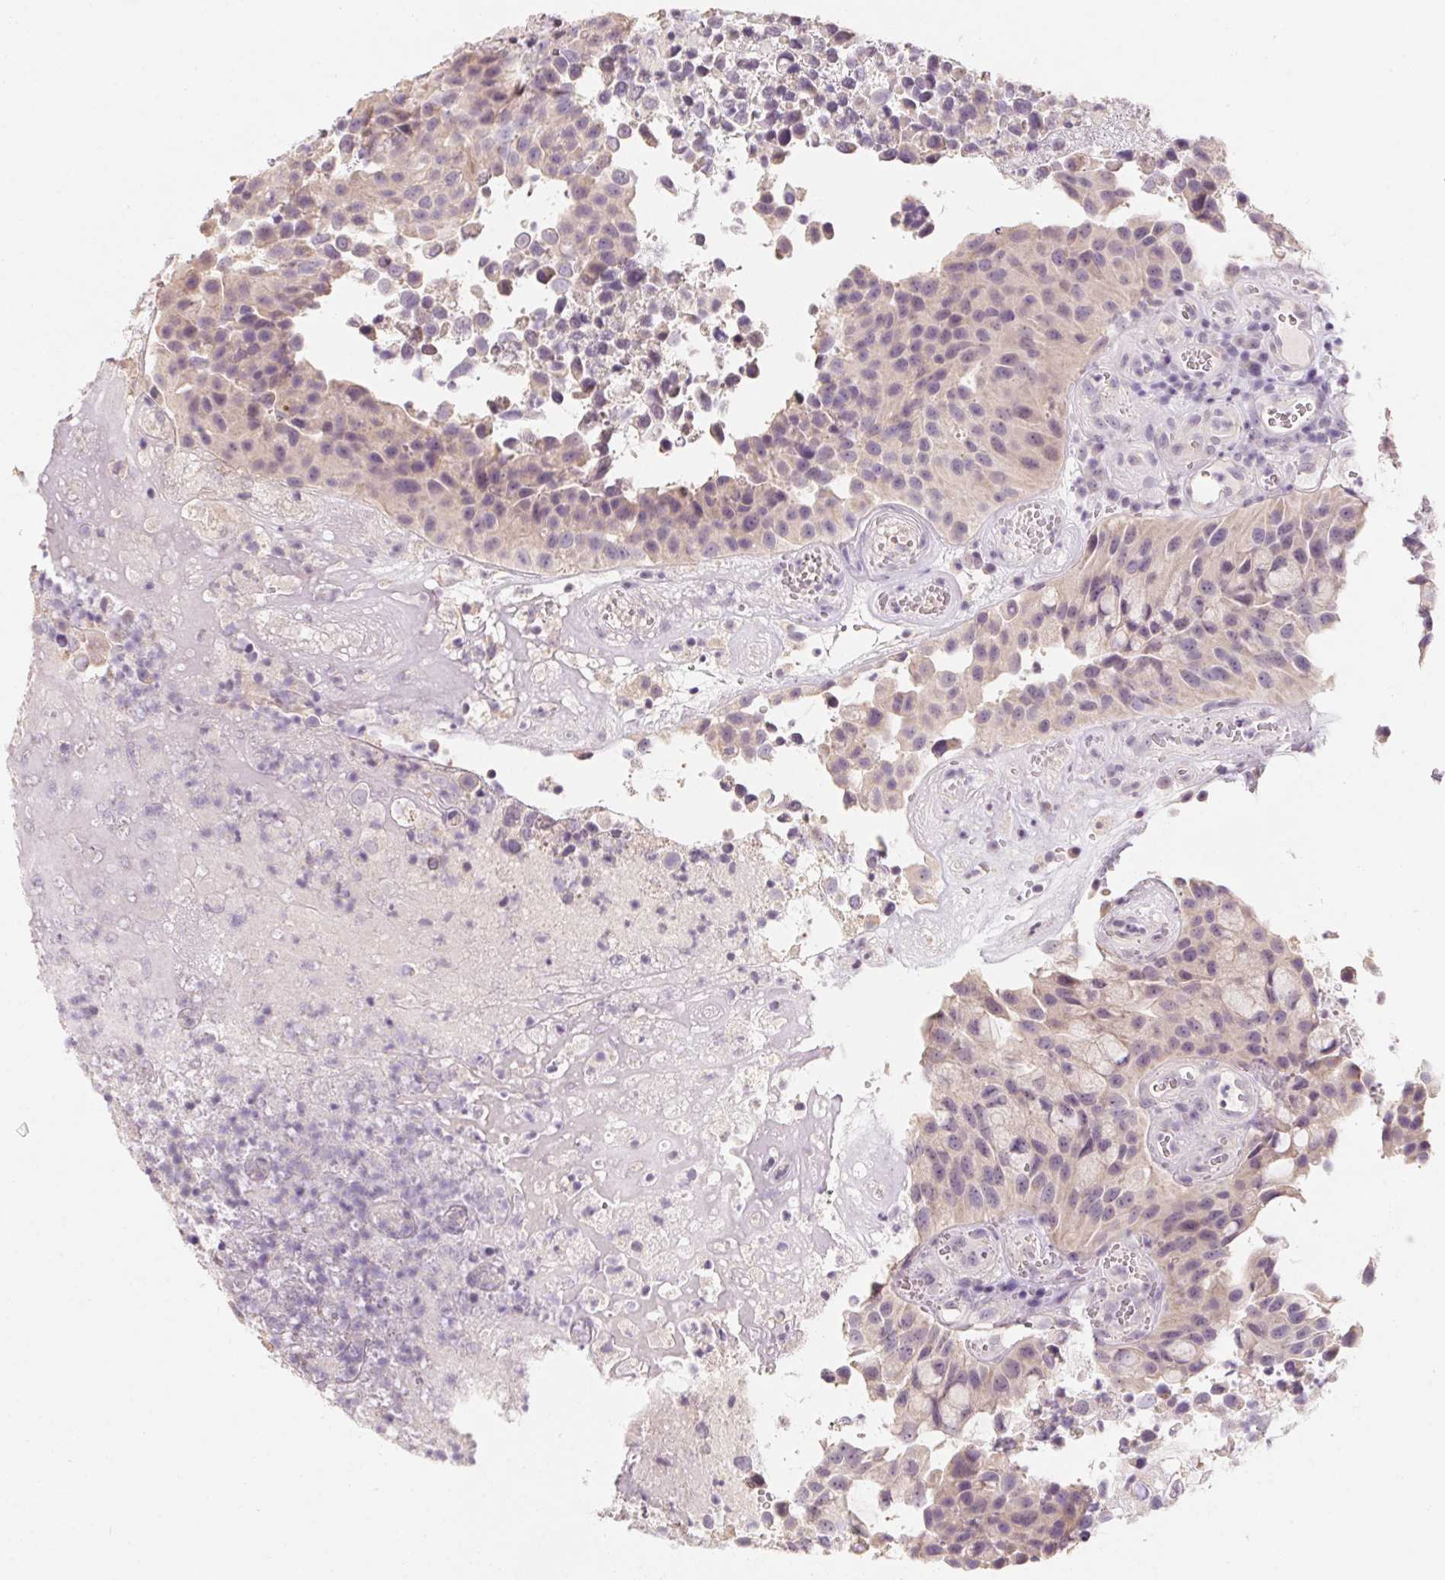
{"staining": {"intensity": "weak", "quantity": "<25%", "location": "cytoplasmic/membranous"}, "tissue": "urothelial cancer", "cell_type": "Tumor cells", "image_type": "cancer", "snomed": [{"axis": "morphology", "description": "Urothelial carcinoma, Low grade"}, {"axis": "topography", "description": "Urinary bladder"}], "caption": "DAB immunohistochemical staining of human urothelial carcinoma (low-grade) reveals no significant positivity in tumor cells.", "gene": "CAPZA3", "patient": {"sex": "male", "age": 76}}